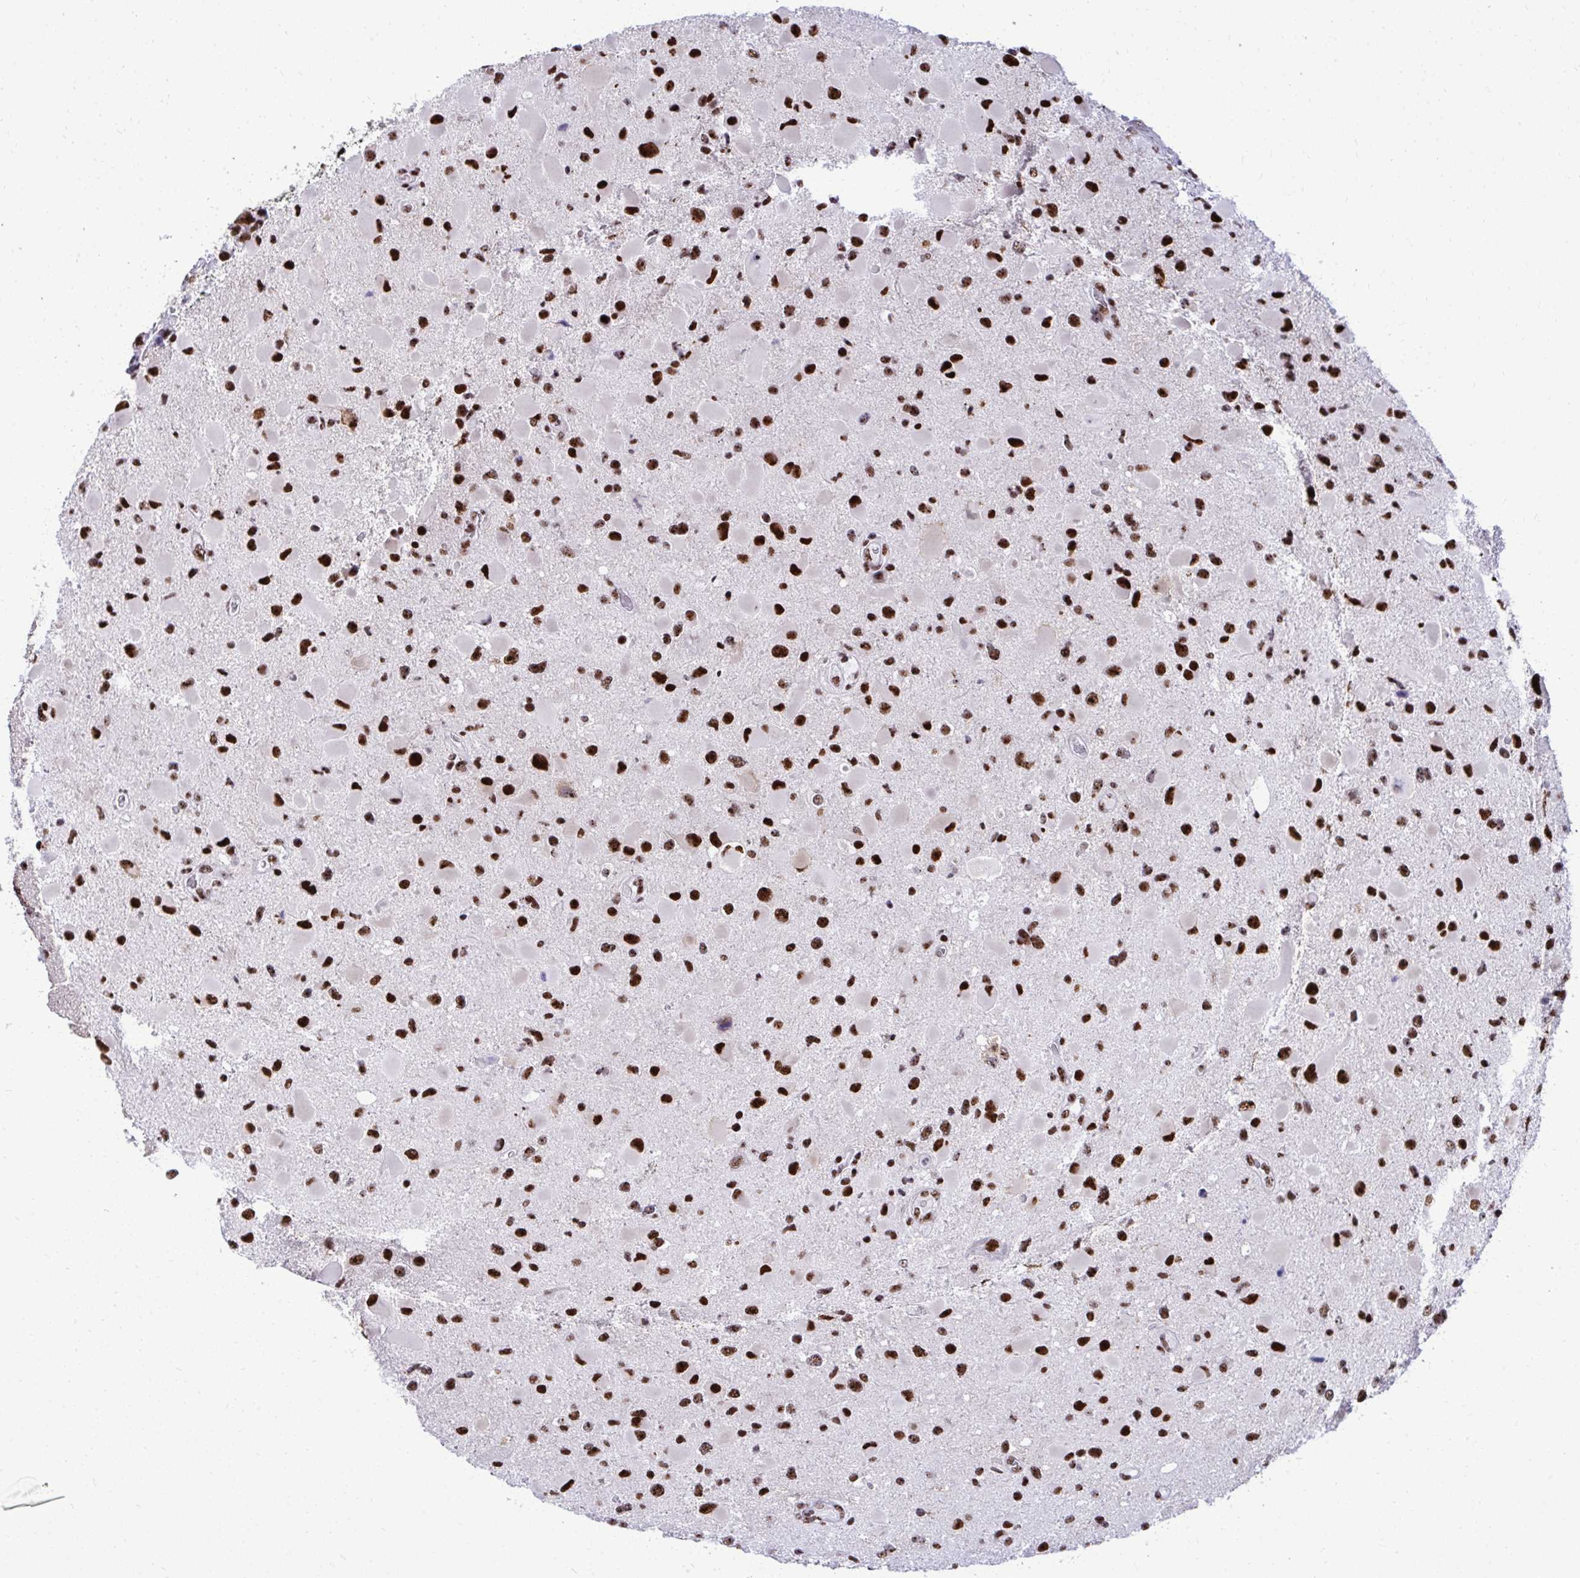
{"staining": {"intensity": "strong", "quantity": ">75%", "location": "nuclear"}, "tissue": "glioma", "cell_type": "Tumor cells", "image_type": "cancer", "snomed": [{"axis": "morphology", "description": "Glioma, malignant, Low grade"}, {"axis": "topography", "description": "Brain"}], "caption": "High-magnification brightfield microscopy of low-grade glioma (malignant) stained with DAB (brown) and counterstained with hematoxylin (blue). tumor cells exhibit strong nuclear positivity is seen in about>75% of cells.", "gene": "PELP1", "patient": {"sex": "female", "age": 32}}